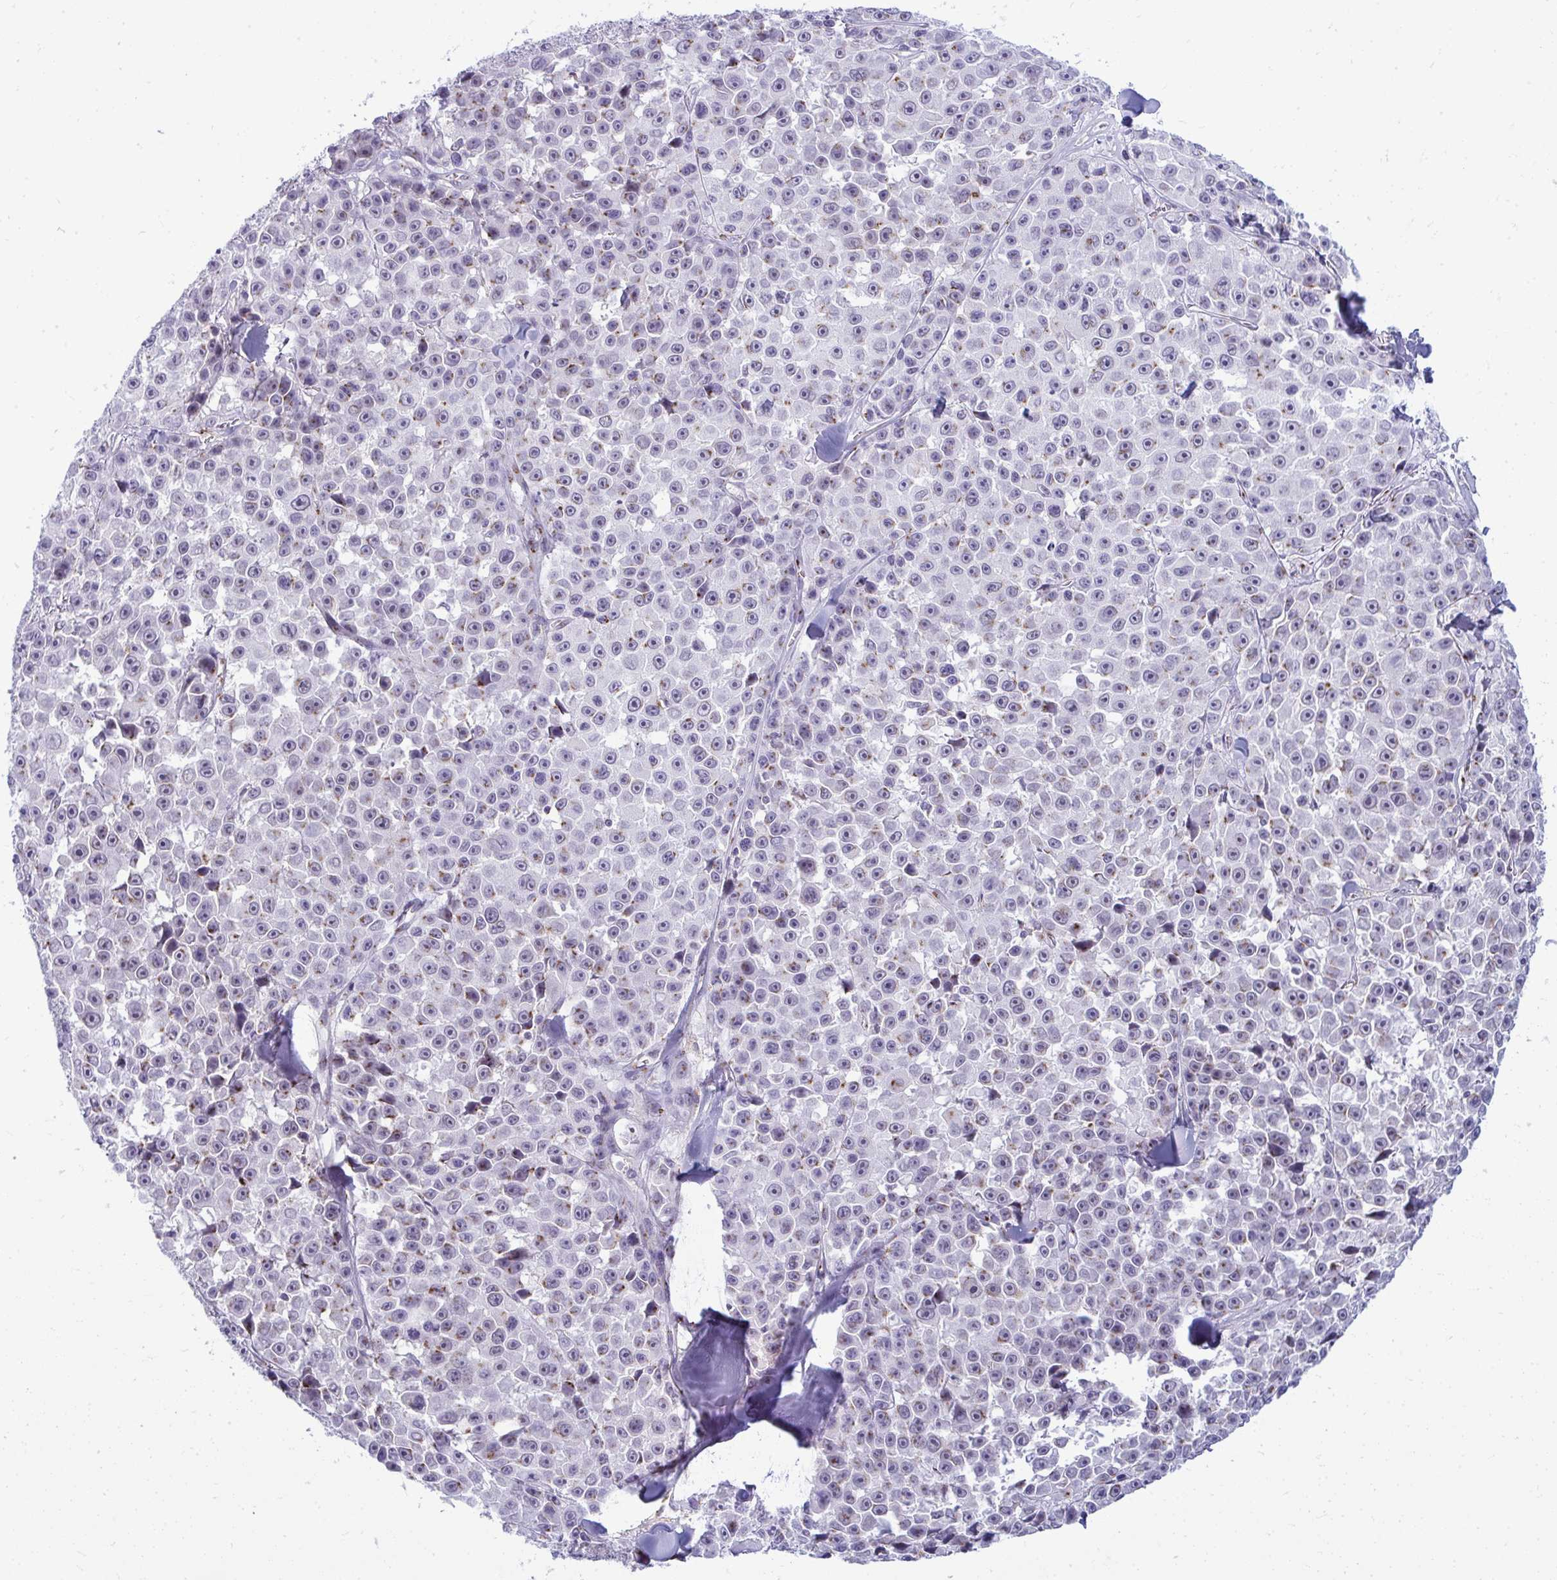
{"staining": {"intensity": "negative", "quantity": "none", "location": "none"}, "tissue": "melanoma", "cell_type": "Tumor cells", "image_type": "cancer", "snomed": [{"axis": "morphology", "description": "Malignant melanoma, NOS"}, {"axis": "topography", "description": "Skin"}], "caption": "DAB immunohistochemical staining of human melanoma exhibits no significant expression in tumor cells.", "gene": "DTX4", "patient": {"sex": "female", "age": 66}}